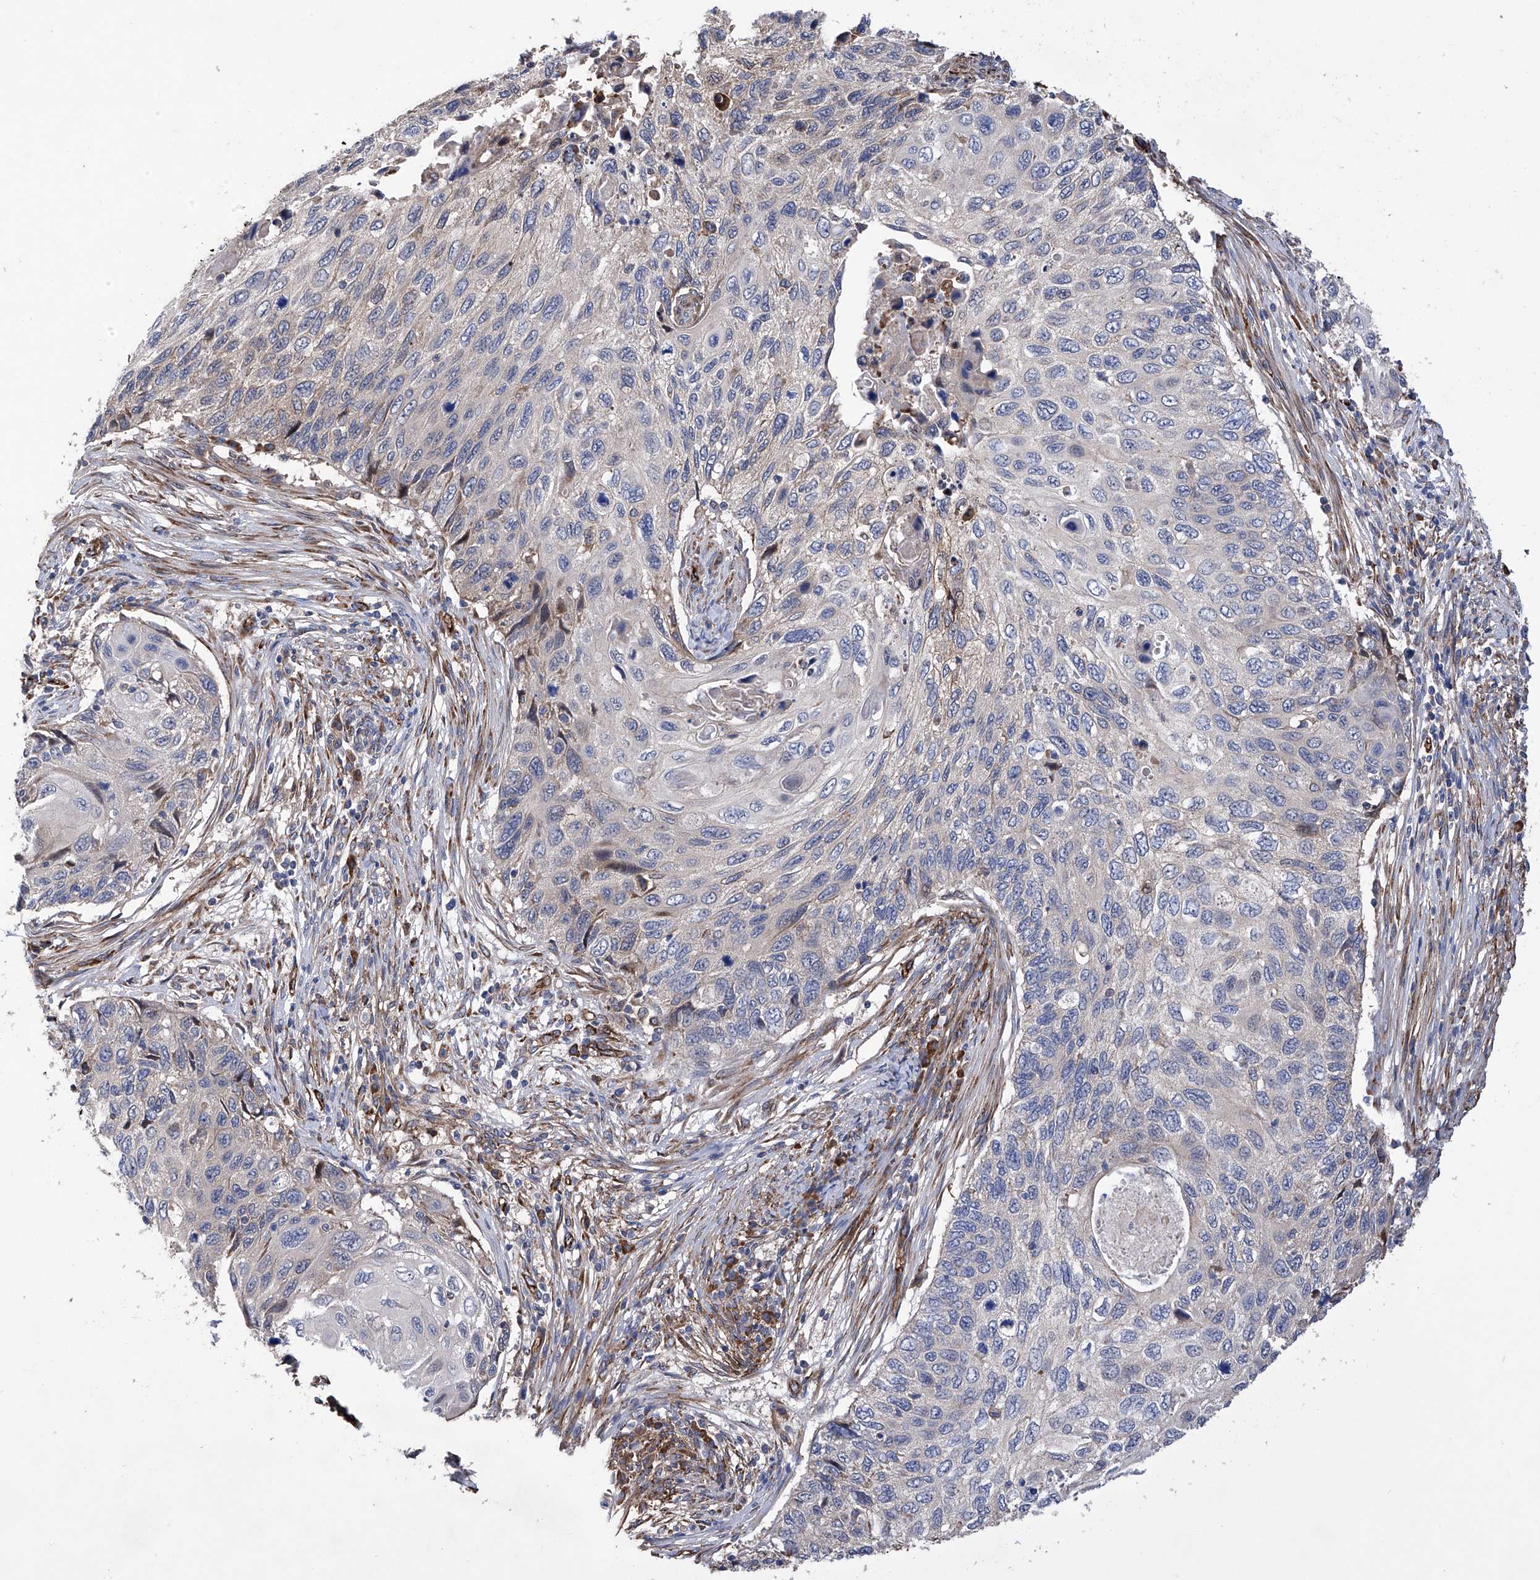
{"staining": {"intensity": "negative", "quantity": "none", "location": "none"}, "tissue": "cervical cancer", "cell_type": "Tumor cells", "image_type": "cancer", "snomed": [{"axis": "morphology", "description": "Squamous cell carcinoma, NOS"}, {"axis": "topography", "description": "Cervix"}], "caption": "Tumor cells show no significant positivity in cervical cancer (squamous cell carcinoma). (Brightfield microscopy of DAB (3,3'-diaminobenzidine) IHC at high magnification).", "gene": "INPP5B", "patient": {"sex": "female", "age": 70}}